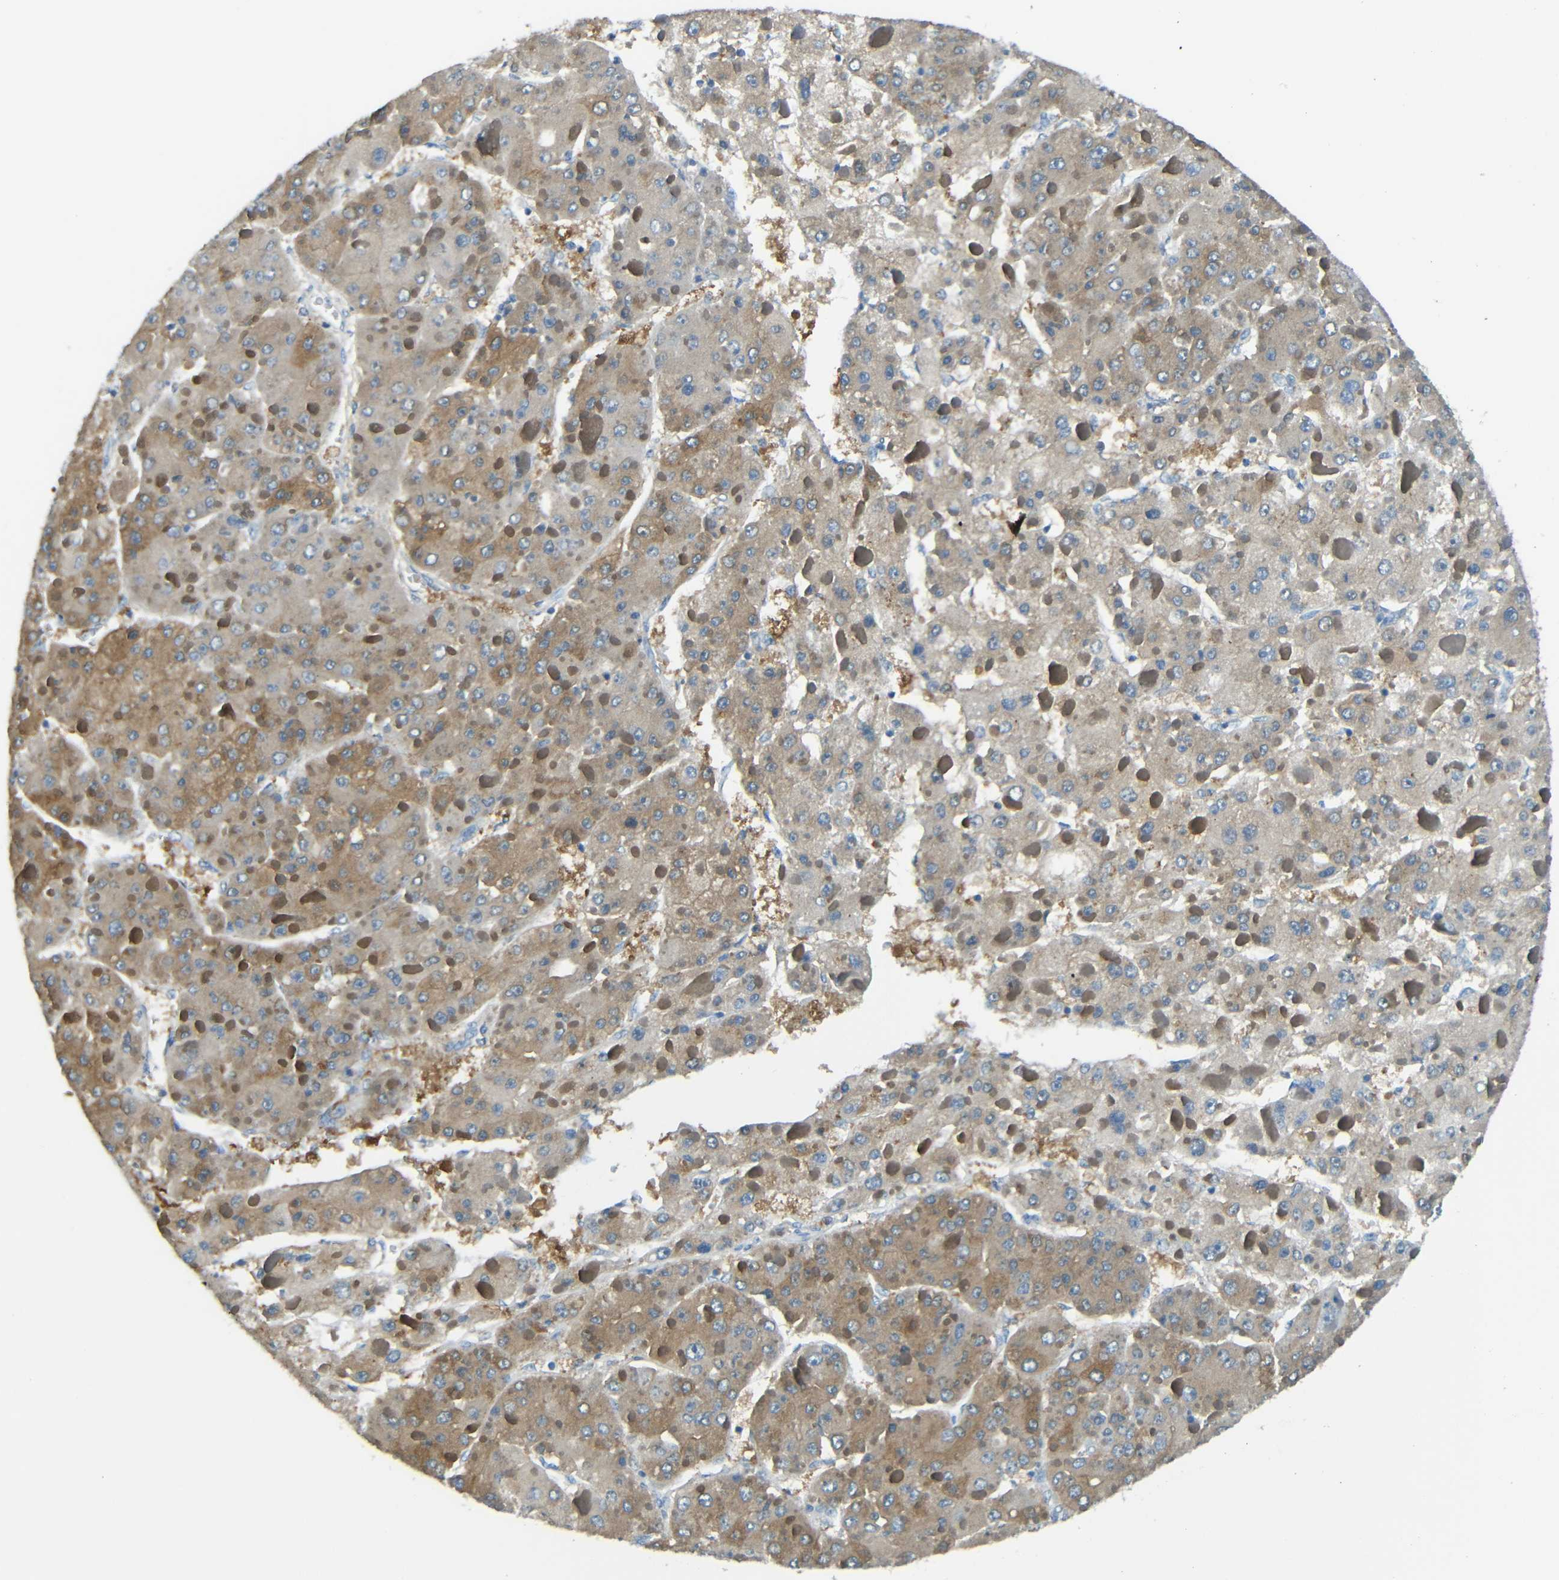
{"staining": {"intensity": "moderate", "quantity": "25%-75%", "location": "cytoplasmic/membranous"}, "tissue": "liver cancer", "cell_type": "Tumor cells", "image_type": "cancer", "snomed": [{"axis": "morphology", "description": "Carcinoma, Hepatocellular, NOS"}, {"axis": "topography", "description": "Liver"}], "caption": "Immunohistochemical staining of human liver hepatocellular carcinoma shows medium levels of moderate cytoplasmic/membranous positivity in approximately 25%-75% of tumor cells.", "gene": "CYP26B1", "patient": {"sex": "female", "age": 73}}